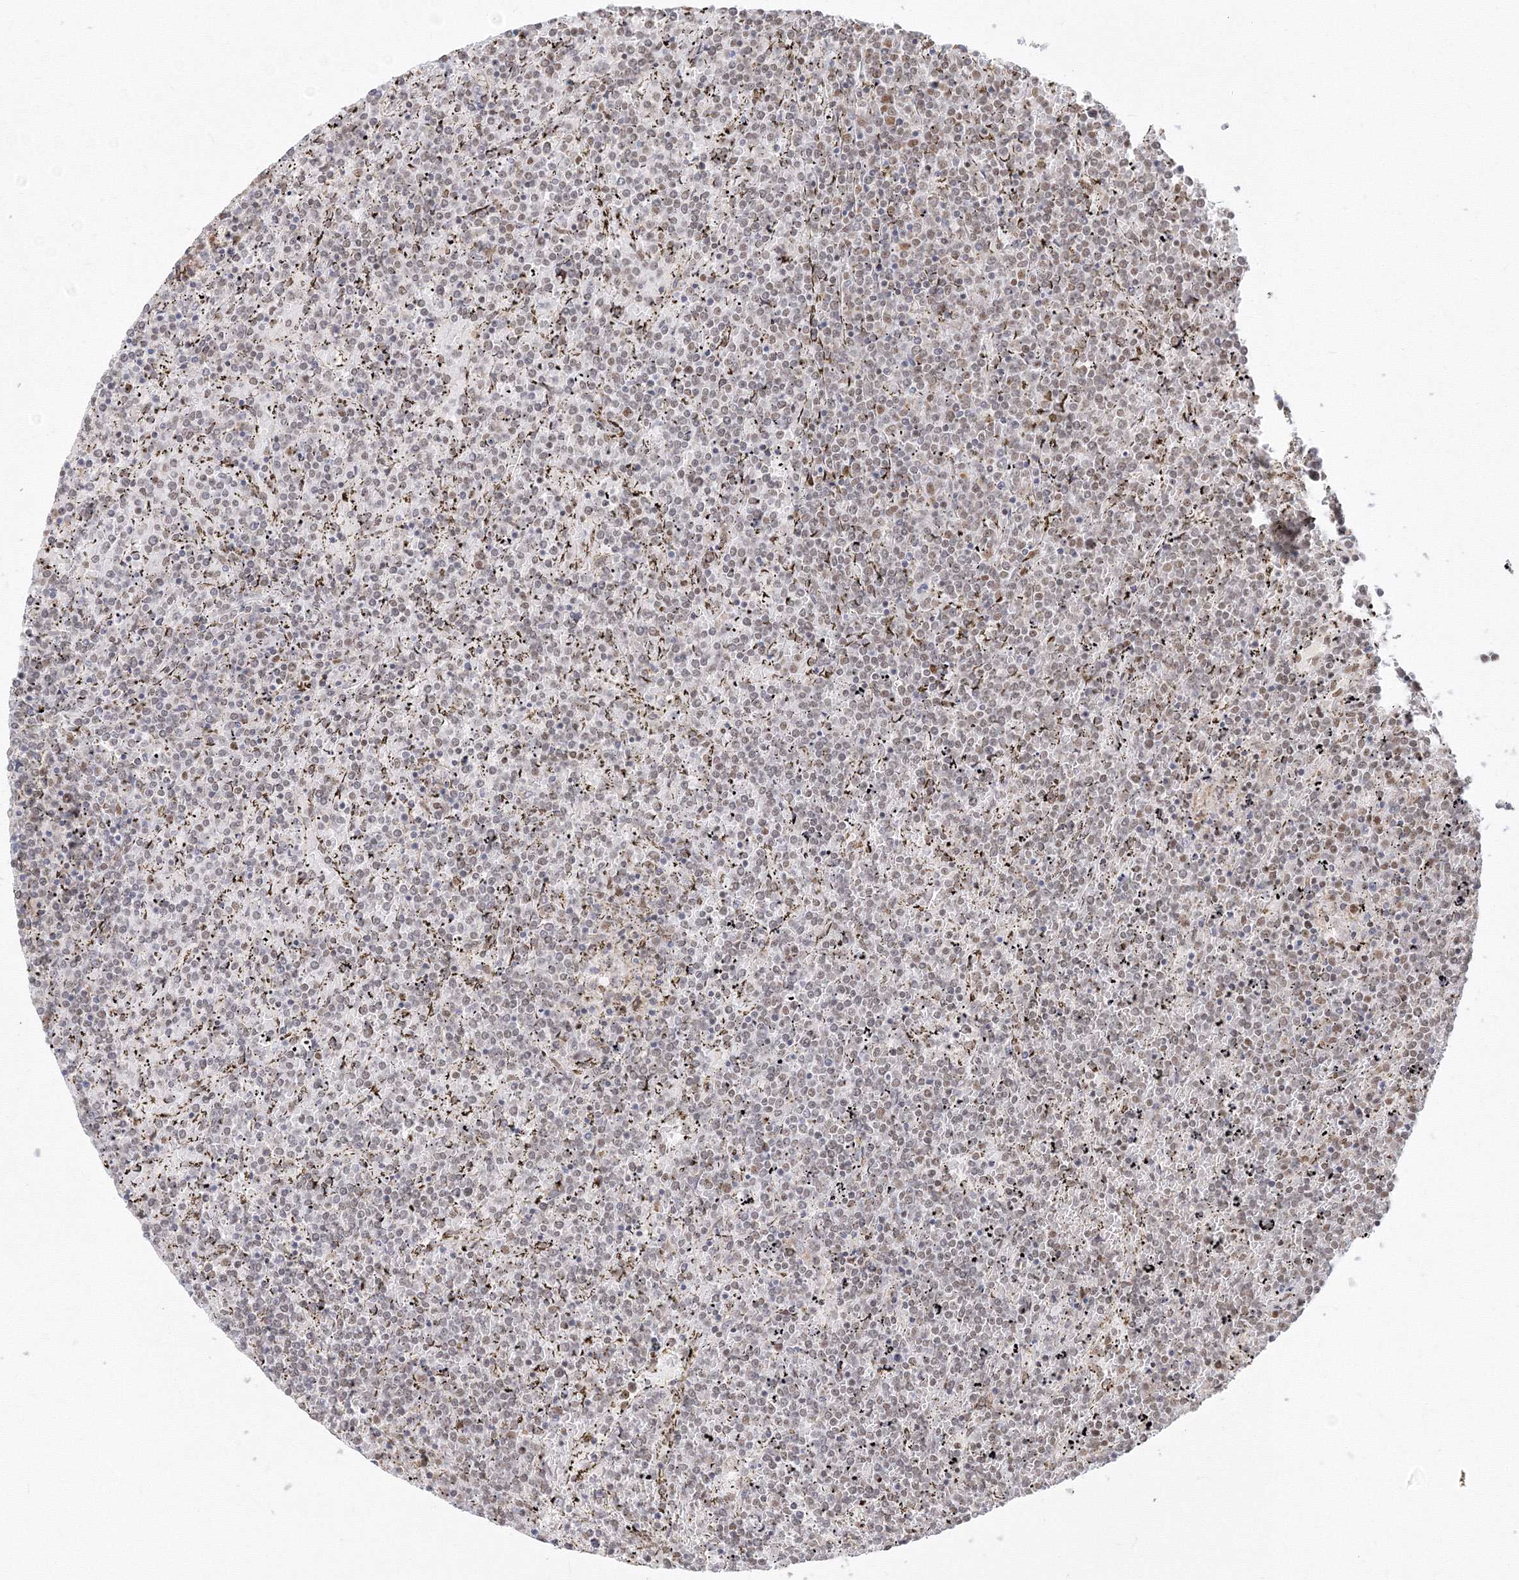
{"staining": {"intensity": "weak", "quantity": "25%-75%", "location": "nuclear"}, "tissue": "lymphoma", "cell_type": "Tumor cells", "image_type": "cancer", "snomed": [{"axis": "morphology", "description": "Malignant lymphoma, non-Hodgkin's type, Low grade"}, {"axis": "topography", "description": "Spleen"}], "caption": "IHC (DAB (3,3'-diaminobenzidine)) staining of lymphoma displays weak nuclear protein staining in approximately 25%-75% of tumor cells.", "gene": "PPP4R2", "patient": {"sex": "female", "age": 19}}